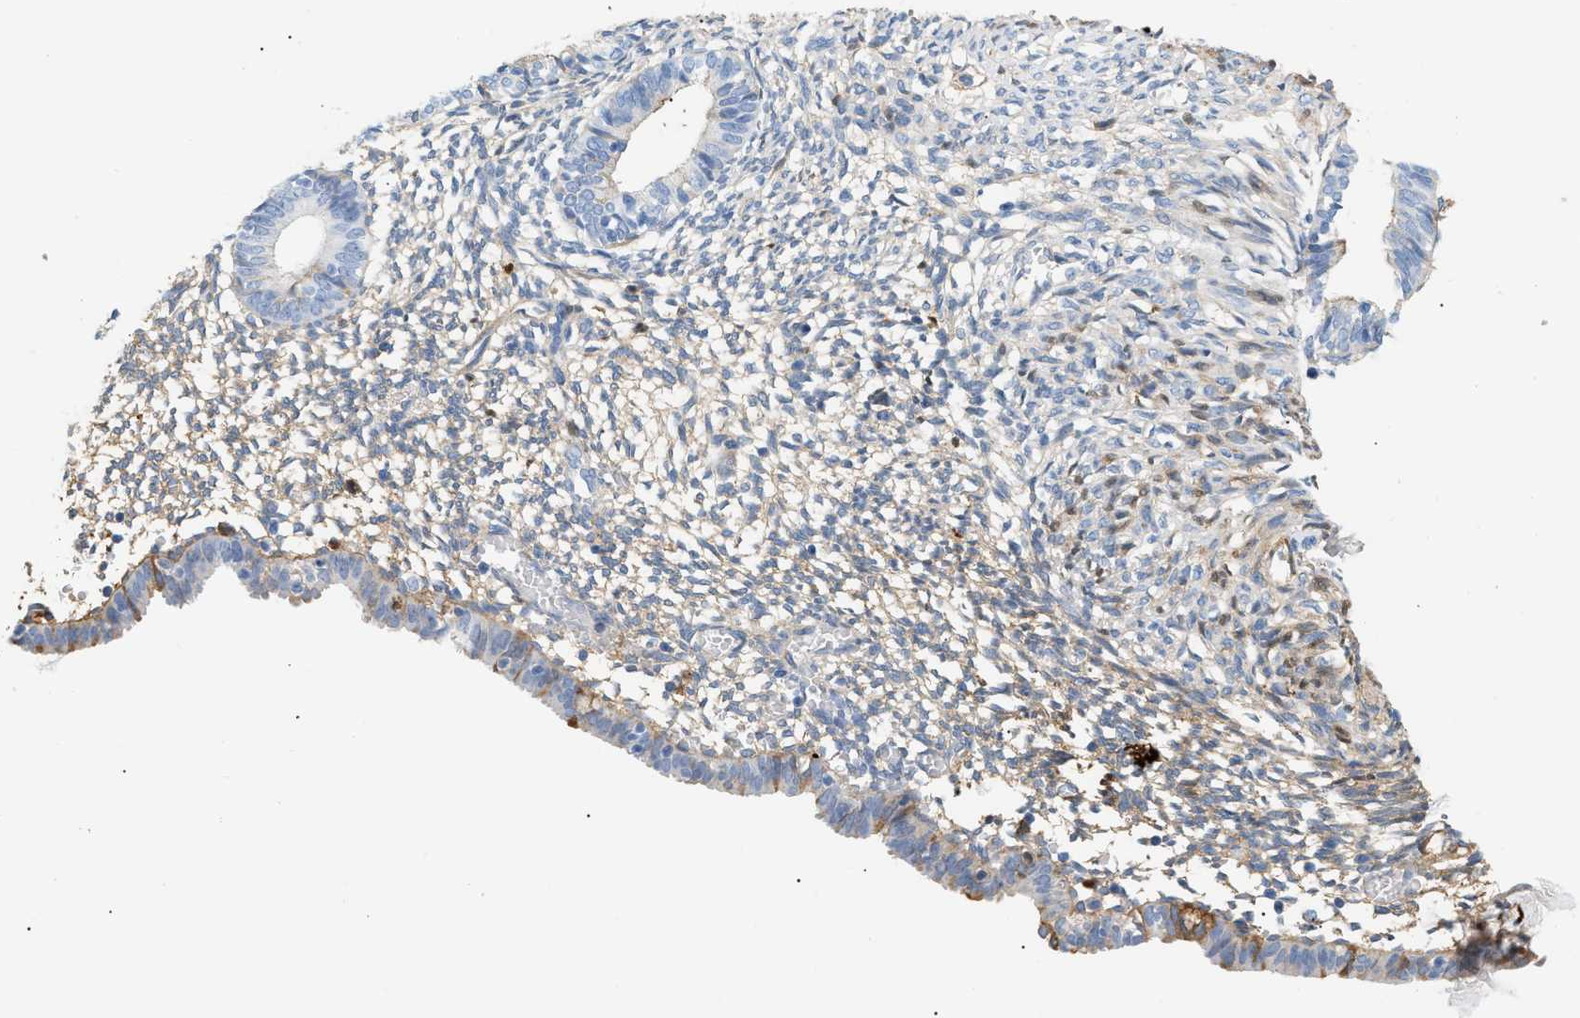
{"staining": {"intensity": "moderate", "quantity": "25%-75%", "location": "cytoplasmic/membranous"}, "tissue": "endometrium", "cell_type": "Cells in endometrial stroma", "image_type": "normal", "snomed": [{"axis": "morphology", "description": "Normal tissue, NOS"}, {"axis": "morphology", "description": "Atrophy, NOS"}, {"axis": "topography", "description": "Uterus"}, {"axis": "topography", "description": "Endometrium"}], "caption": "Immunohistochemical staining of normal human endometrium shows medium levels of moderate cytoplasmic/membranous positivity in about 25%-75% of cells in endometrial stroma.", "gene": "CFH", "patient": {"sex": "female", "age": 68}}